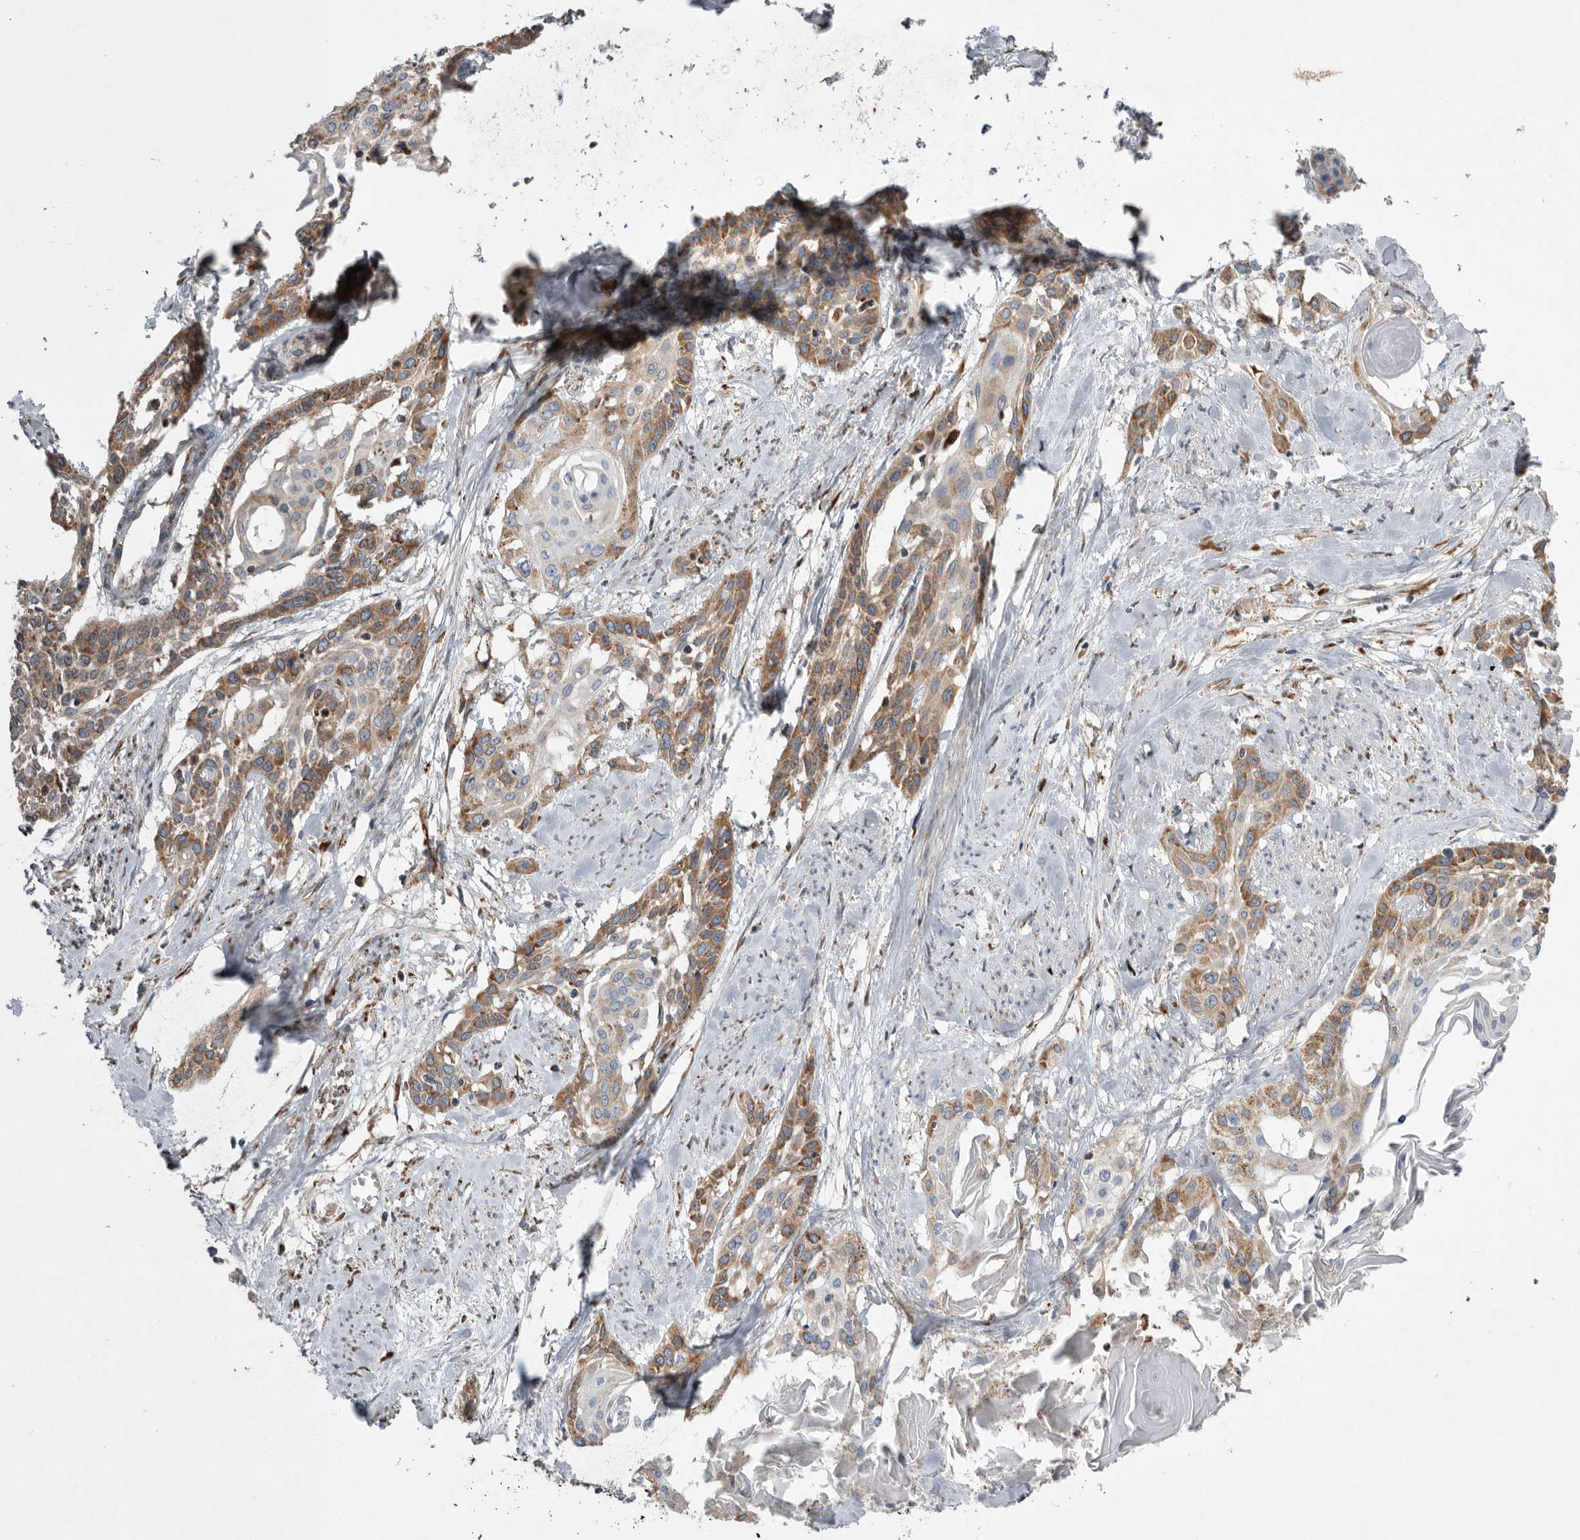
{"staining": {"intensity": "moderate", "quantity": ">75%", "location": "cytoplasmic/membranous"}, "tissue": "cervical cancer", "cell_type": "Tumor cells", "image_type": "cancer", "snomed": [{"axis": "morphology", "description": "Squamous cell carcinoma, NOS"}, {"axis": "topography", "description": "Cervix"}], "caption": "Immunohistochemical staining of human cervical cancer demonstrates medium levels of moderate cytoplasmic/membranous positivity in approximately >75% of tumor cells. (DAB IHC, brown staining for protein, blue staining for nuclei).", "gene": "GANAB", "patient": {"sex": "female", "age": 57}}